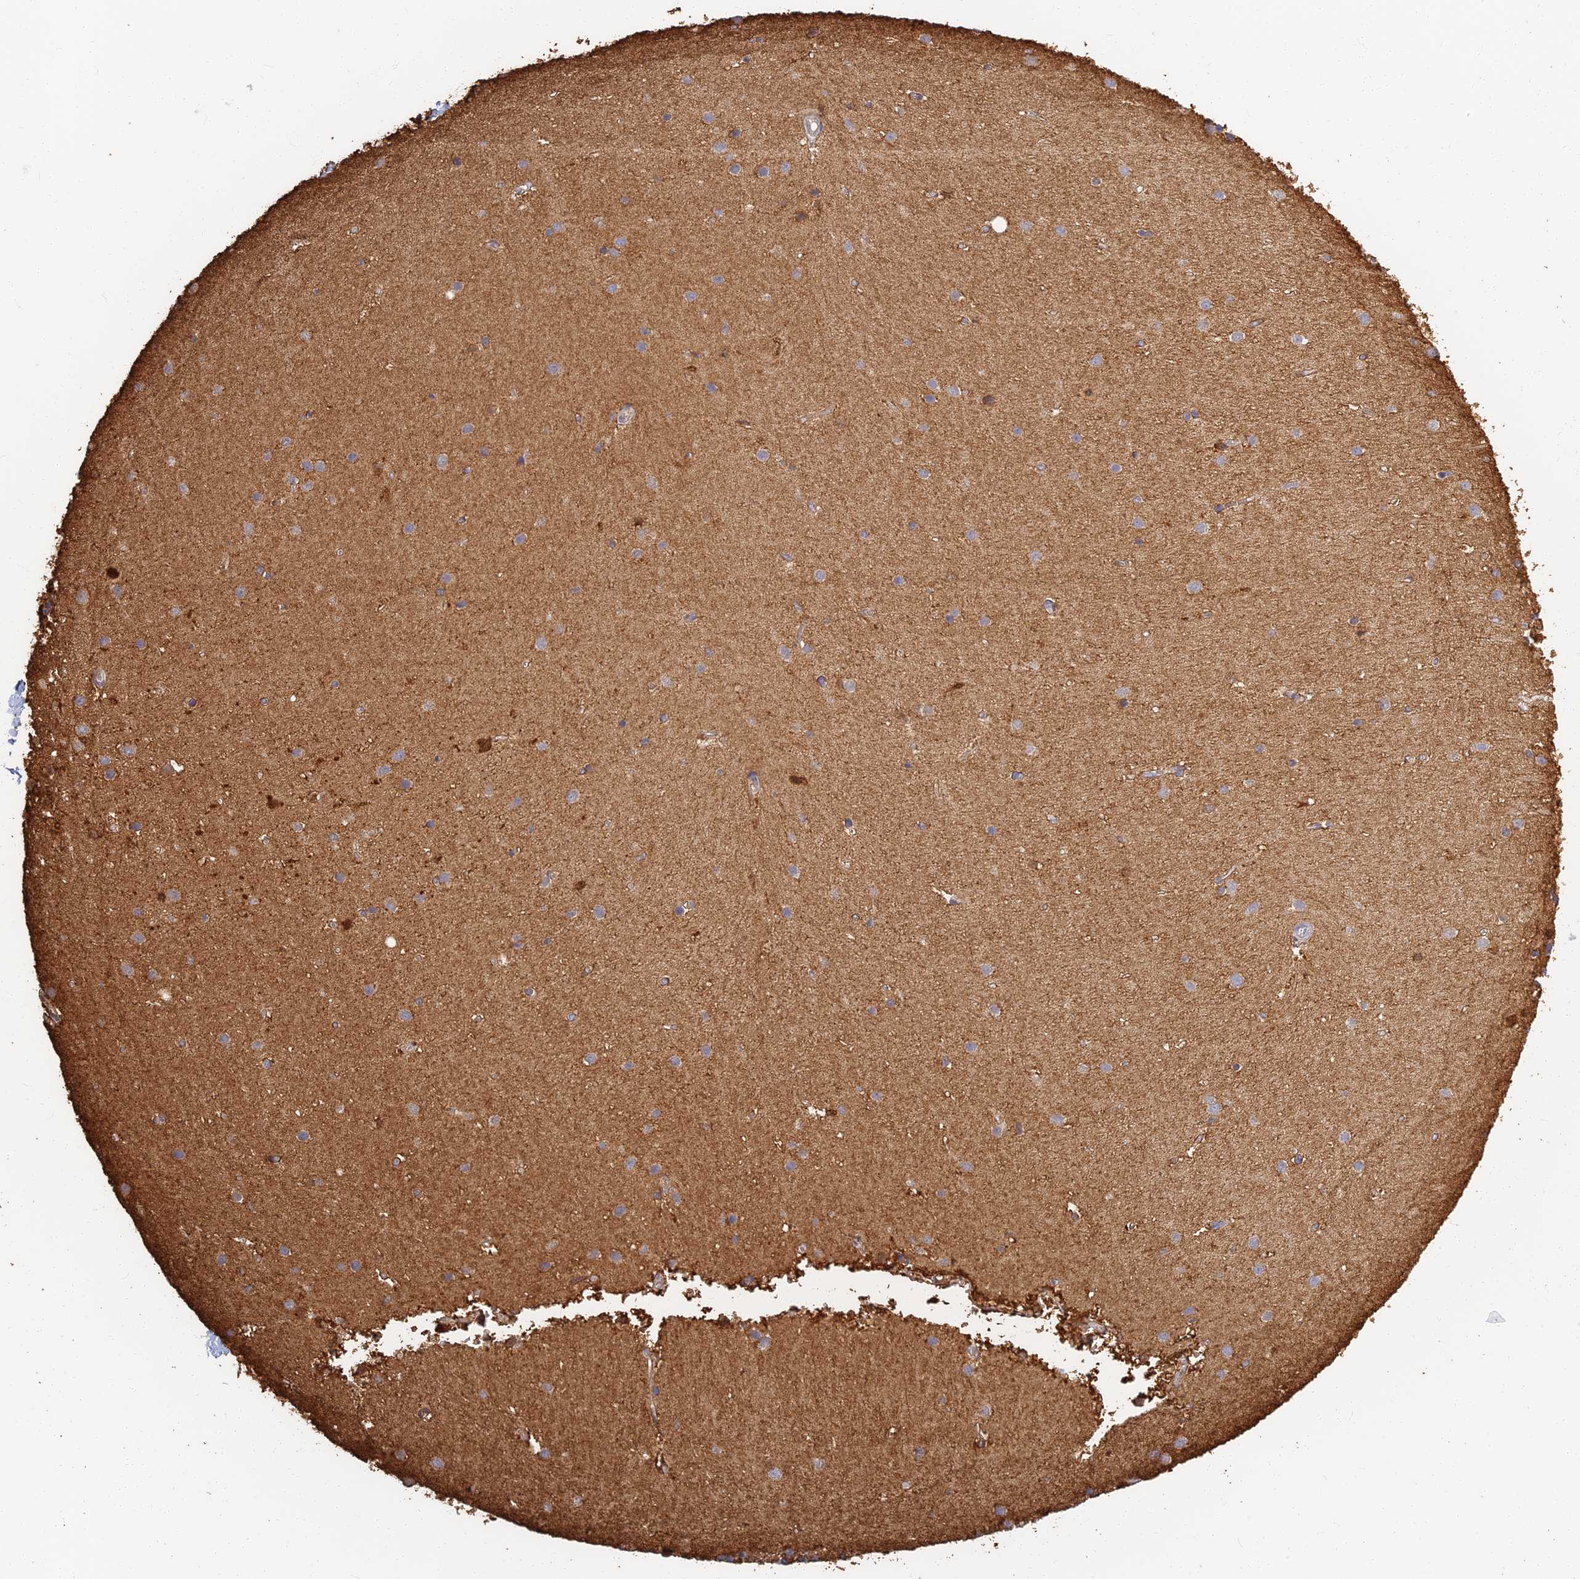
{"staining": {"intensity": "moderate", "quantity": "25%-75%", "location": "cytoplasmic/membranous"}, "tissue": "cerebellum", "cell_type": "Cells in granular layer", "image_type": "normal", "snomed": [{"axis": "morphology", "description": "Normal tissue, NOS"}, {"axis": "topography", "description": "Cerebellum"}], "caption": "Immunohistochemistry (IHC) staining of unremarkable cerebellum, which displays medium levels of moderate cytoplasmic/membranous positivity in approximately 25%-75% of cells in granular layer indicating moderate cytoplasmic/membranous protein positivity. The staining was performed using DAB (3,3'-diaminobenzidine) (brown) for protein detection and nuclei were counterstained in hematoxylin (blue).", "gene": "LRRN3", "patient": {"sex": "male", "age": 54}}